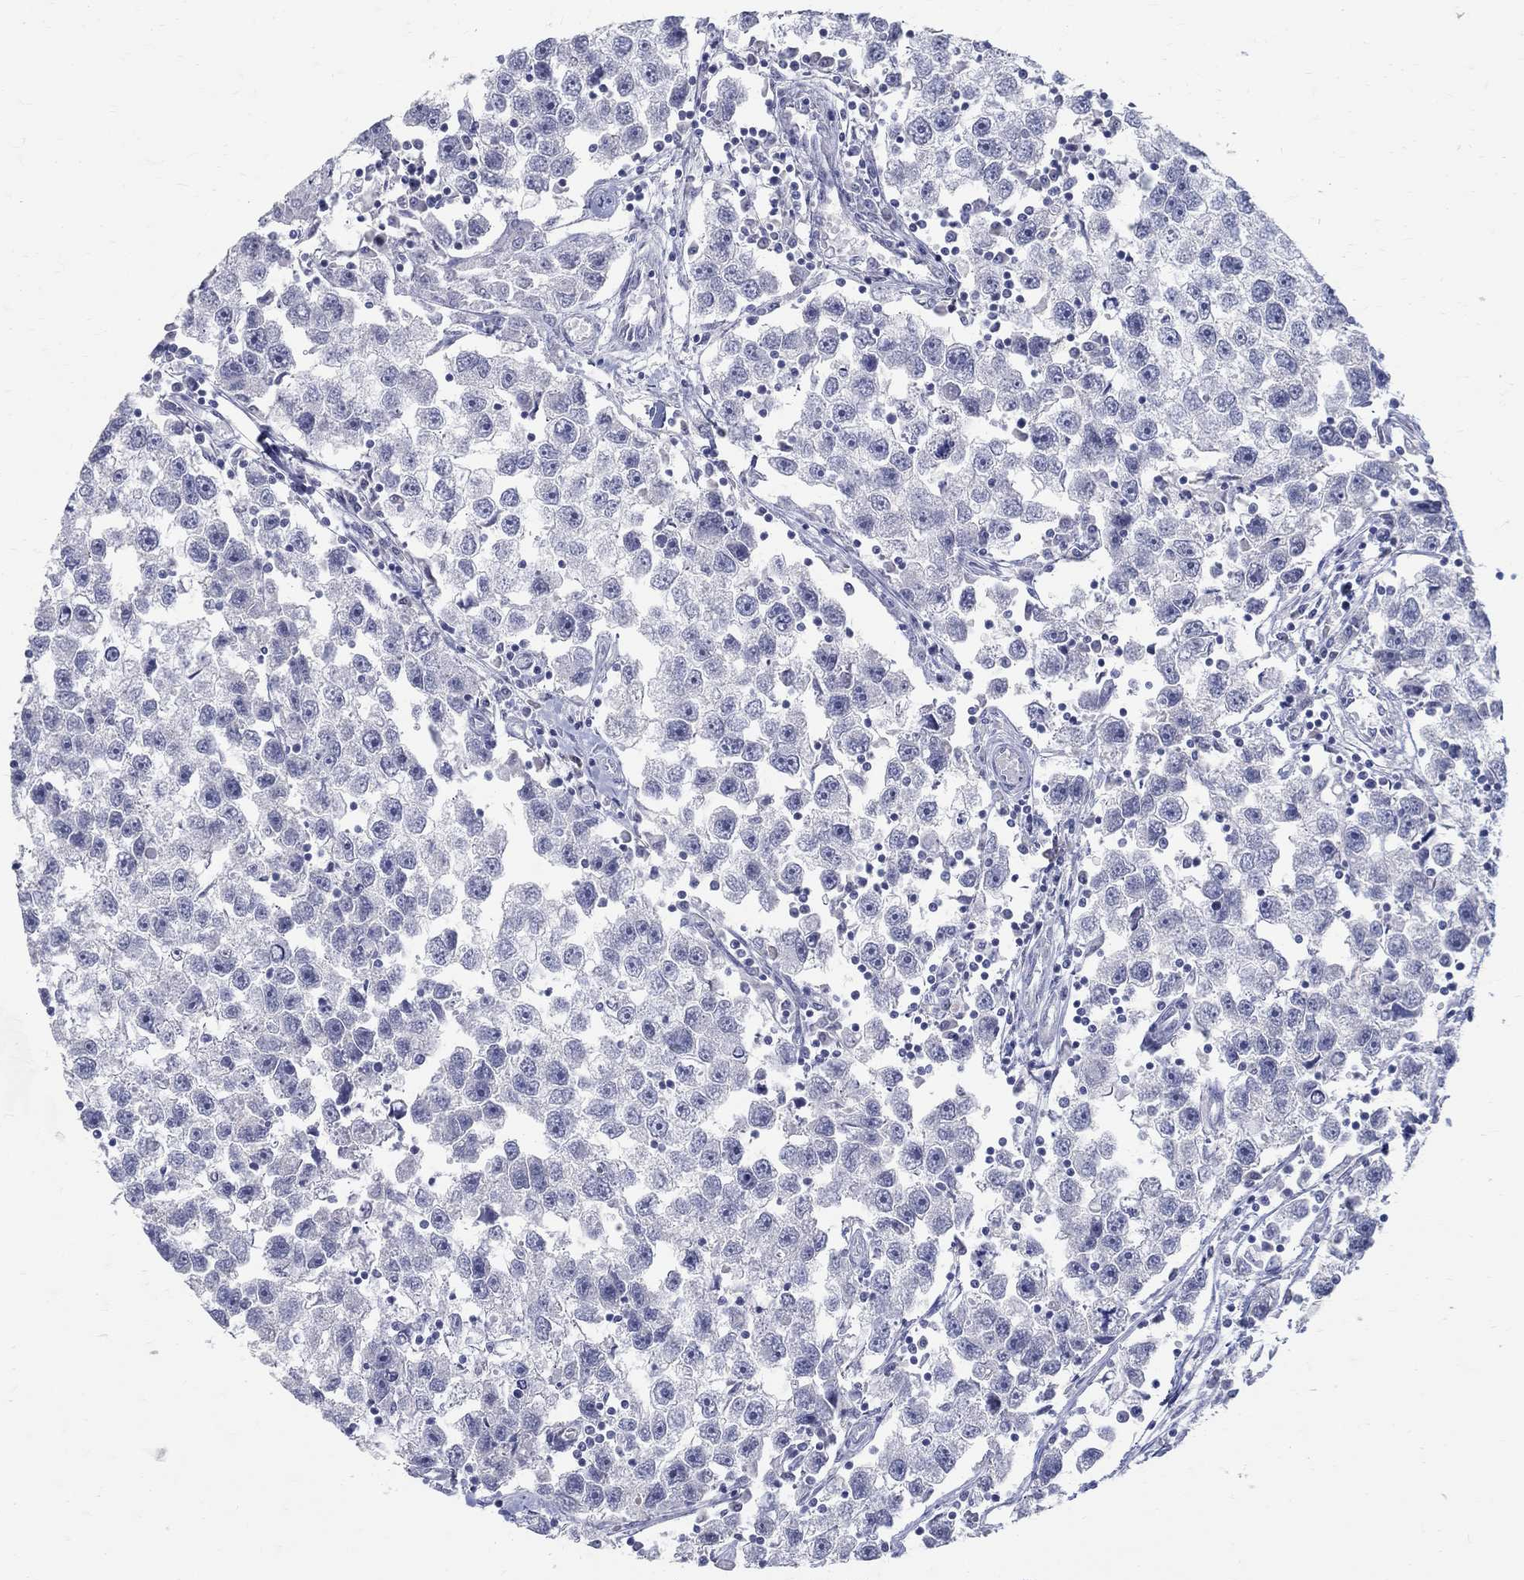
{"staining": {"intensity": "negative", "quantity": "none", "location": "none"}, "tissue": "testis cancer", "cell_type": "Tumor cells", "image_type": "cancer", "snomed": [{"axis": "morphology", "description": "Seminoma, NOS"}, {"axis": "topography", "description": "Testis"}], "caption": "This is an immunohistochemistry (IHC) photomicrograph of testis cancer. There is no positivity in tumor cells.", "gene": "SOX2", "patient": {"sex": "male", "age": 30}}